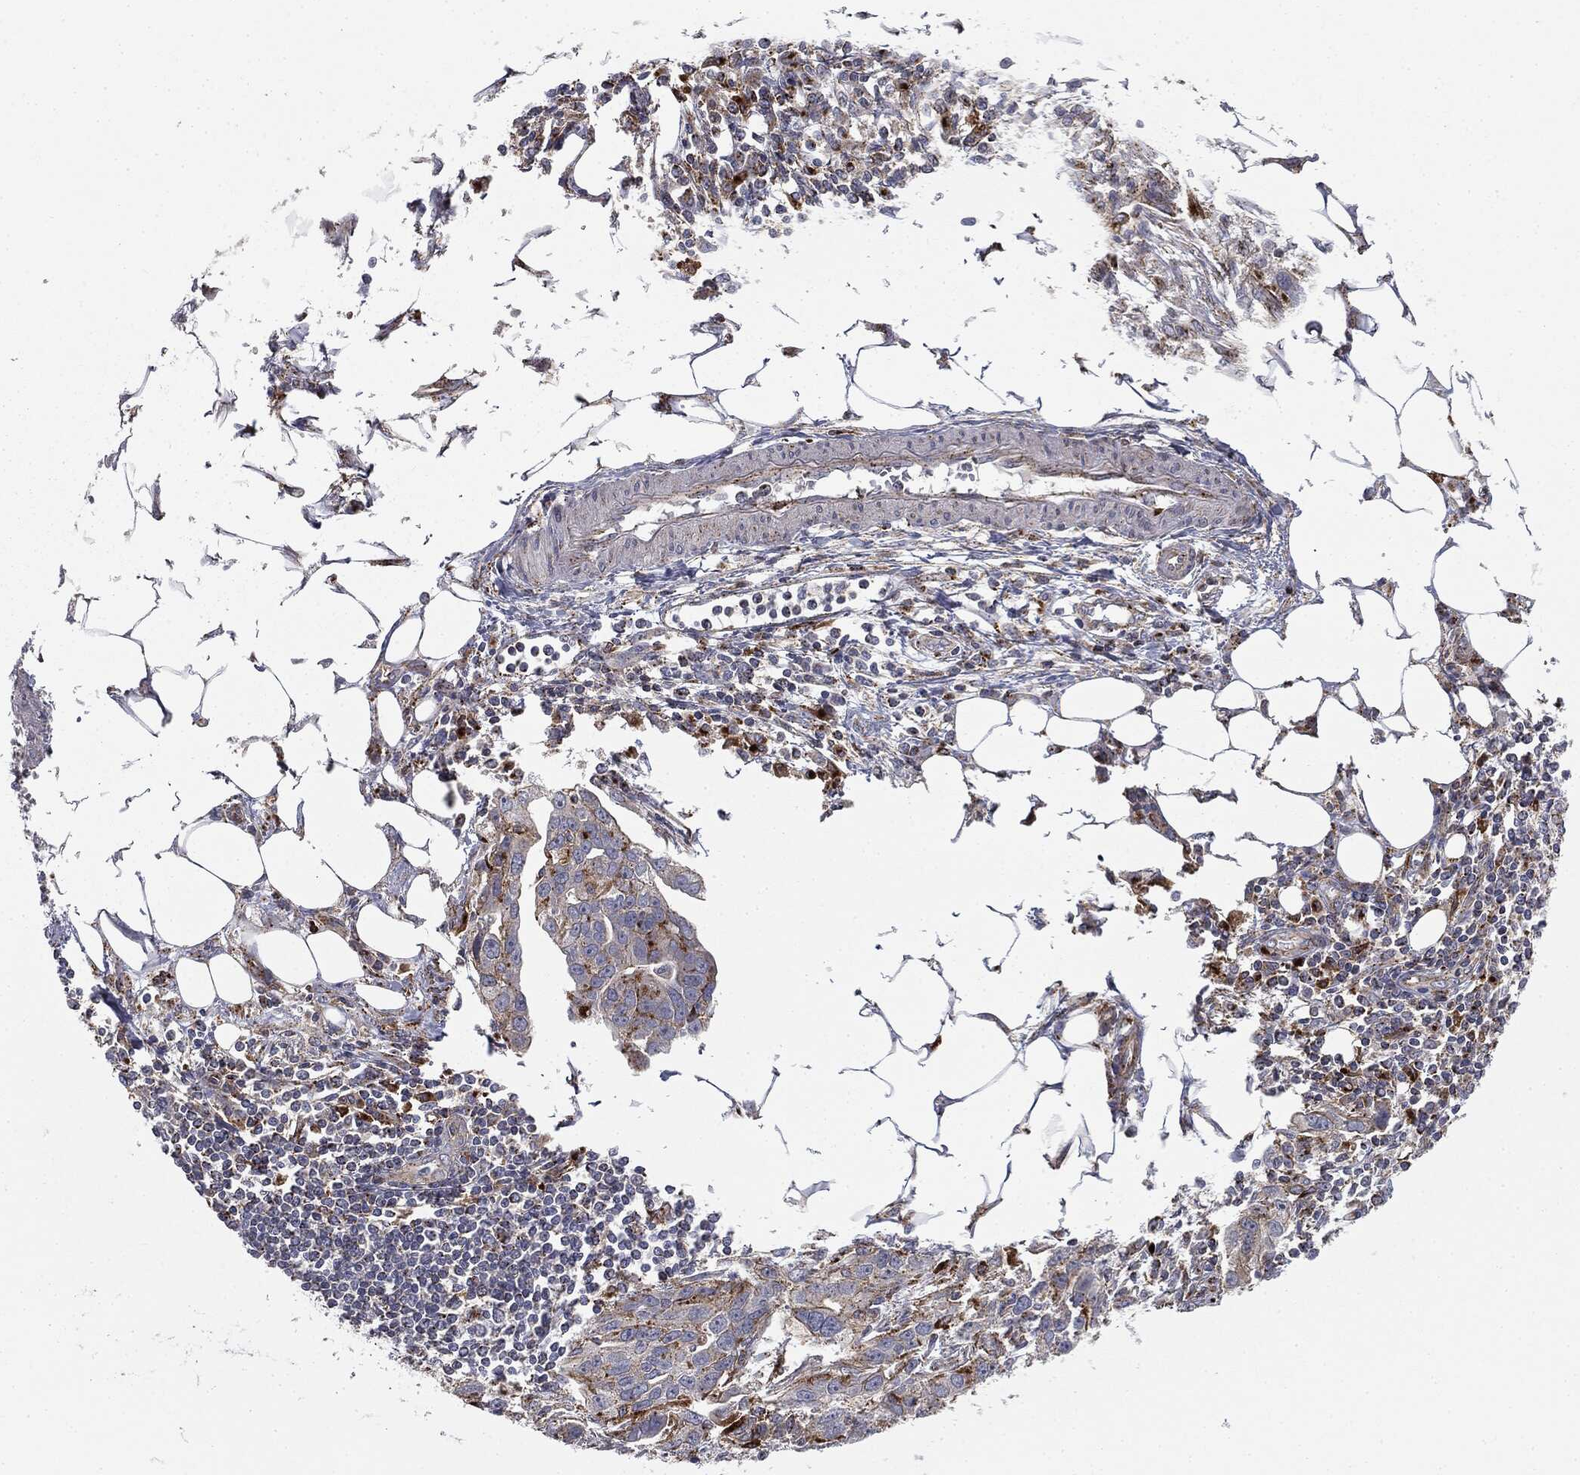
{"staining": {"intensity": "moderate", "quantity": ">75%", "location": "cytoplasmic/membranous"}, "tissue": "ovarian cancer", "cell_type": "Tumor cells", "image_type": "cancer", "snomed": [{"axis": "morphology", "description": "Carcinoma, endometroid"}, {"axis": "morphology", "description": "Cystadenocarcinoma, serous, NOS"}, {"axis": "topography", "description": "Ovary"}], "caption": "The image demonstrates a brown stain indicating the presence of a protein in the cytoplasmic/membranous of tumor cells in ovarian cancer (endometroid carcinoma).", "gene": "CTSA", "patient": {"sex": "female", "age": 45}}